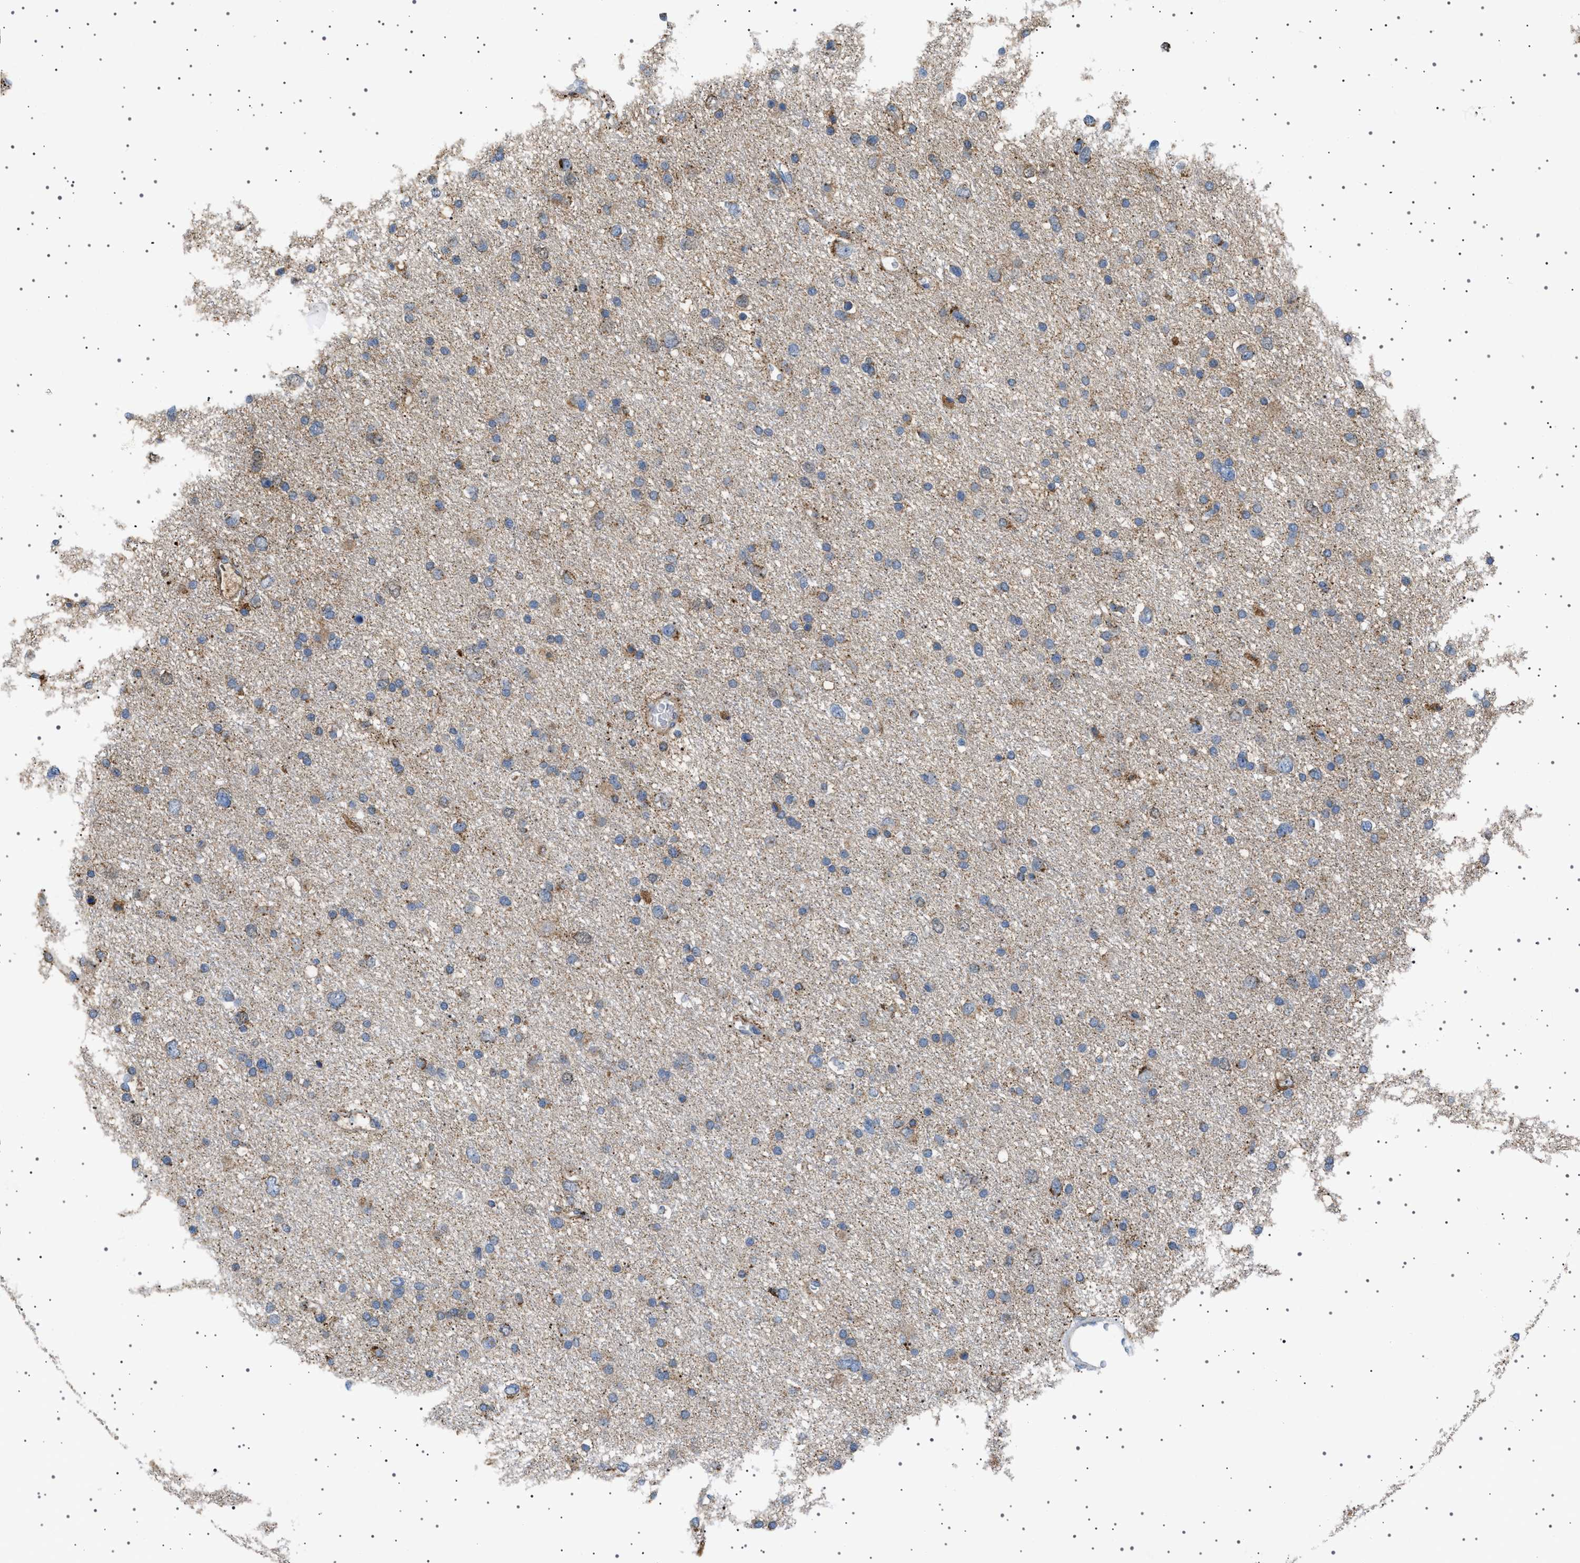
{"staining": {"intensity": "weak", "quantity": "25%-75%", "location": "cytoplasmic/membranous"}, "tissue": "glioma", "cell_type": "Tumor cells", "image_type": "cancer", "snomed": [{"axis": "morphology", "description": "Glioma, malignant, Low grade"}, {"axis": "topography", "description": "Brain"}], "caption": "Human low-grade glioma (malignant) stained for a protein (brown) exhibits weak cytoplasmic/membranous positive positivity in approximately 25%-75% of tumor cells.", "gene": "UBXN8", "patient": {"sex": "female", "age": 37}}